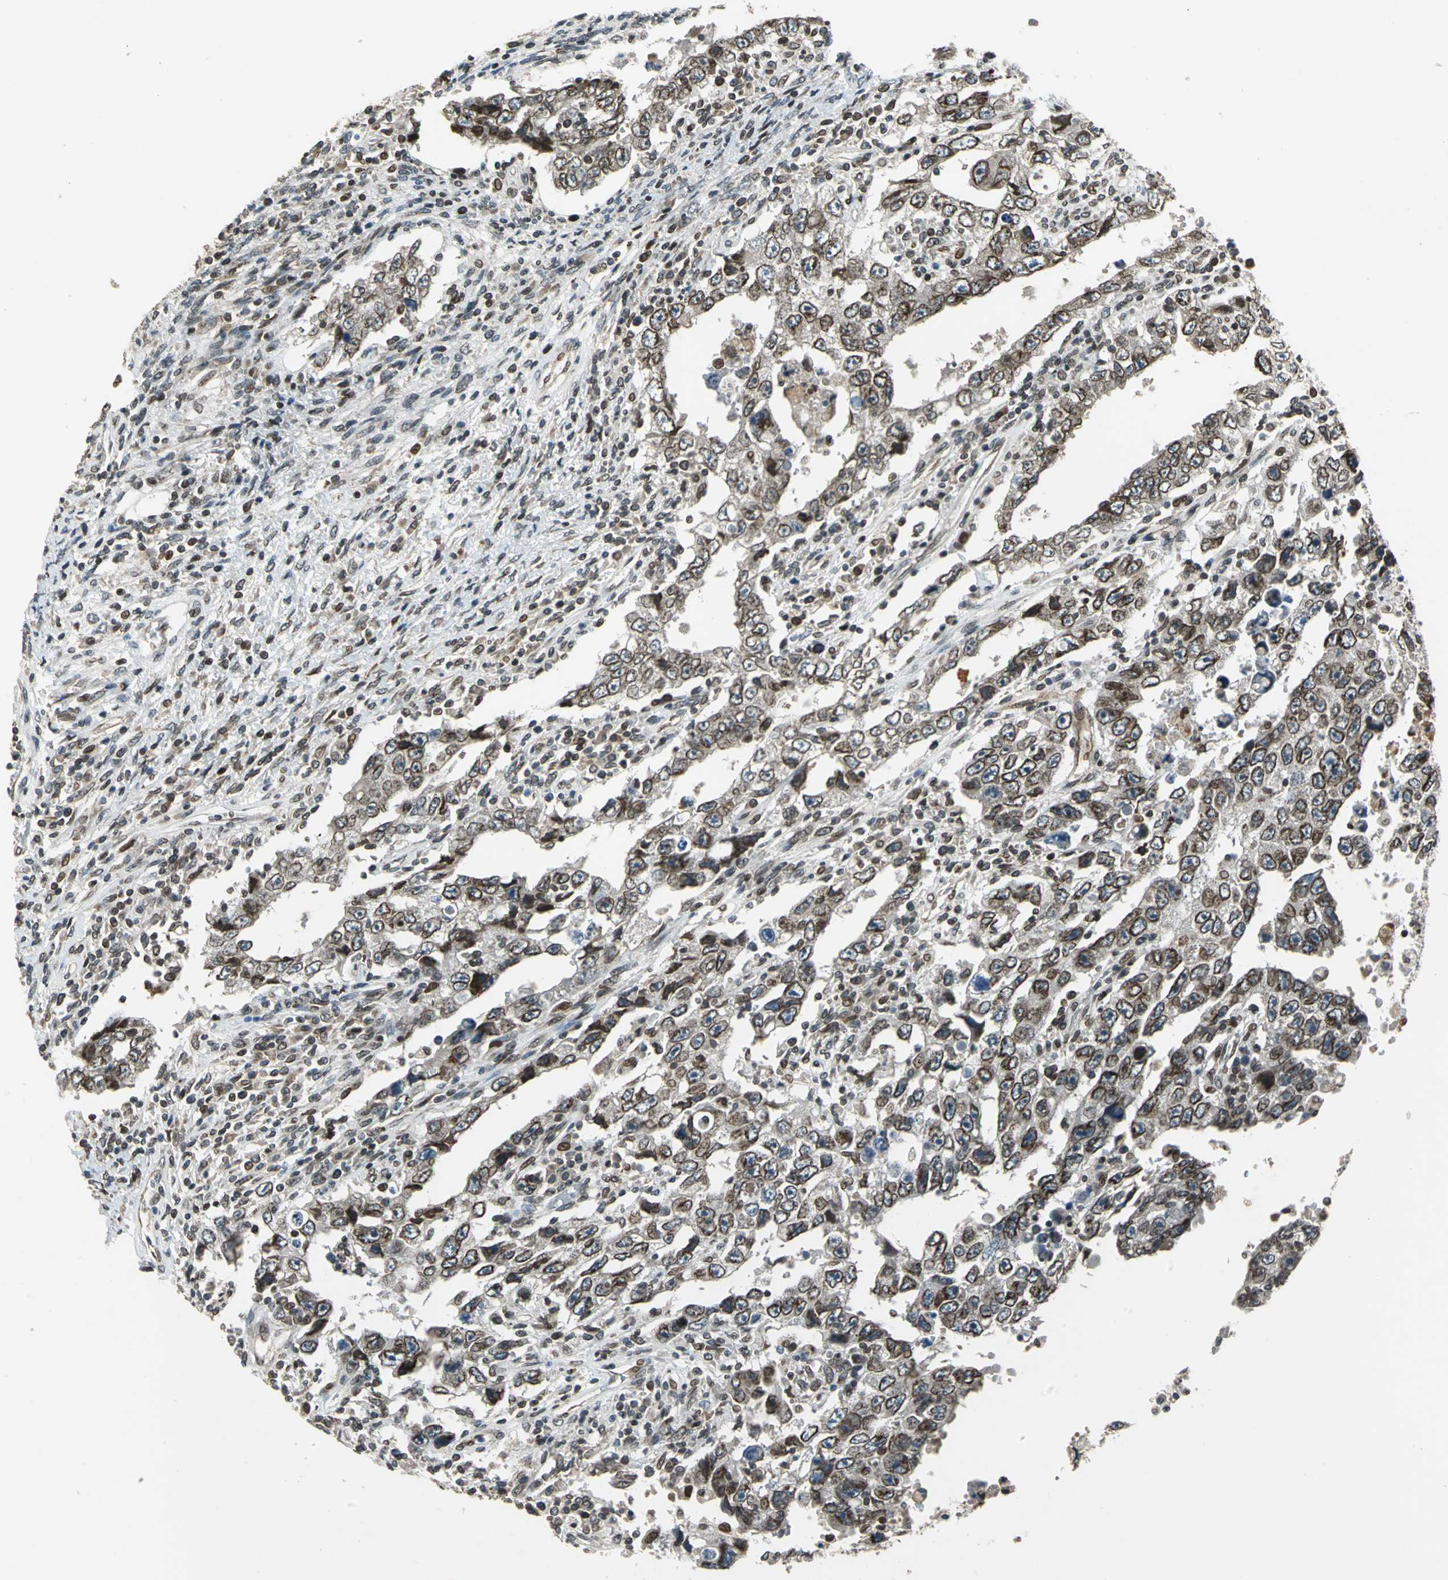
{"staining": {"intensity": "strong", "quantity": "25%-75%", "location": "cytoplasmic/membranous,nuclear"}, "tissue": "testis cancer", "cell_type": "Tumor cells", "image_type": "cancer", "snomed": [{"axis": "morphology", "description": "Carcinoma, Embryonal, NOS"}, {"axis": "topography", "description": "Testis"}], "caption": "DAB immunohistochemical staining of human embryonal carcinoma (testis) exhibits strong cytoplasmic/membranous and nuclear protein expression in approximately 25%-75% of tumor cells.", "gene": "BRIP1", "patient": {"sex": "male", "age": 26}}